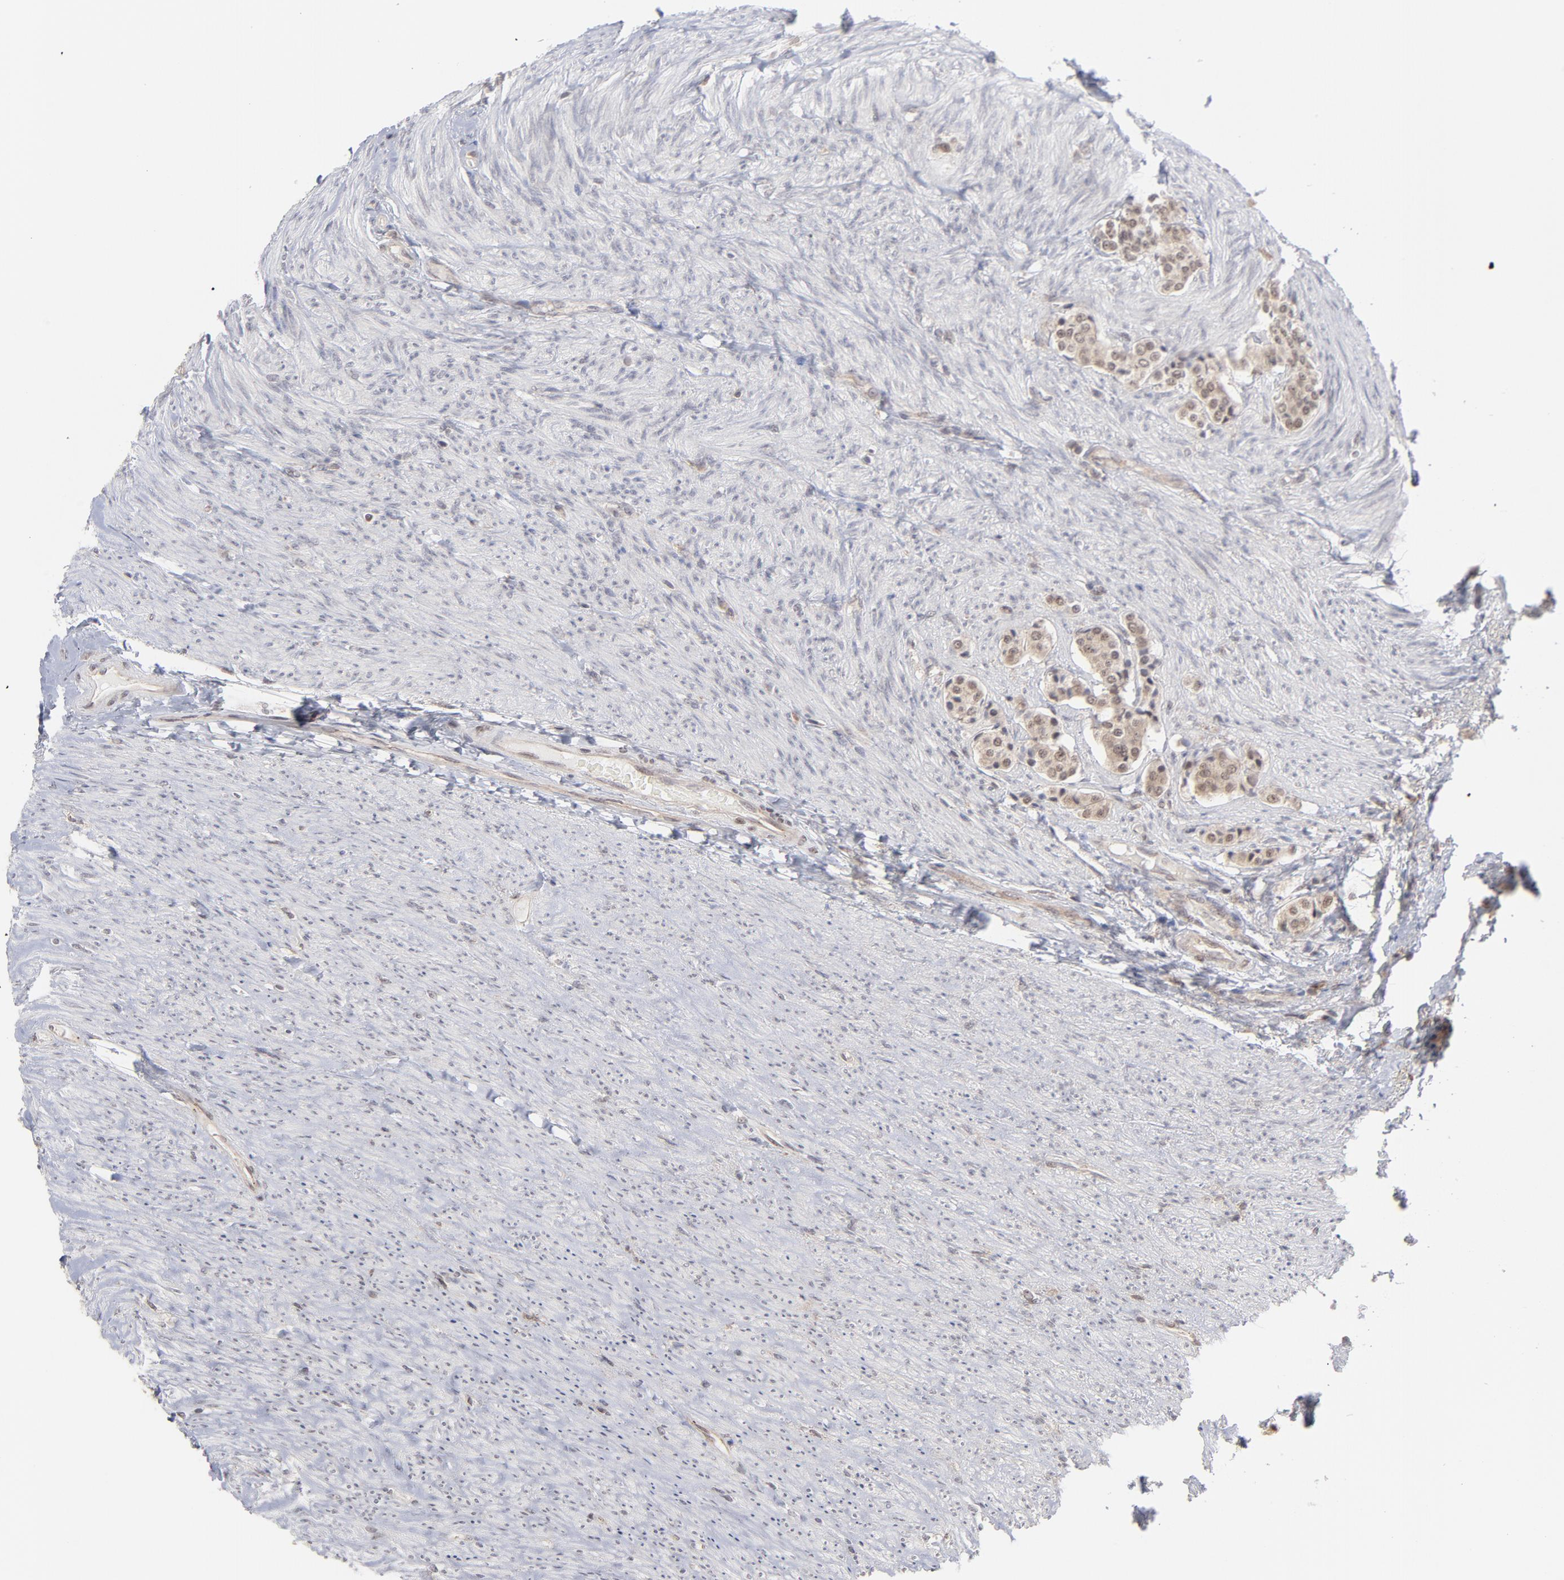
{"staining": {"intensity": "weak", "quantity": "25%-75%", "location": "nuclear"}, "tissue": "carcinoid", "cell_type": "Tumor cells", "image_type": "cancer", "snomed": [{"axis": "morphology", "description": "Carcinoid, malignant, NOS"}, {"axis": "topography", "description": "Colon"}], "caption": "Tumor cells reveal weak nuclear positivity in about 25%-75% of cells in carcinoid. The protein is stained brown, and the nuclei are stained in blue (DAB IHC with brightfield microscopy, high magnification).", "gene": "OAS1", "patient": {"sex": "female", "age": 61}}